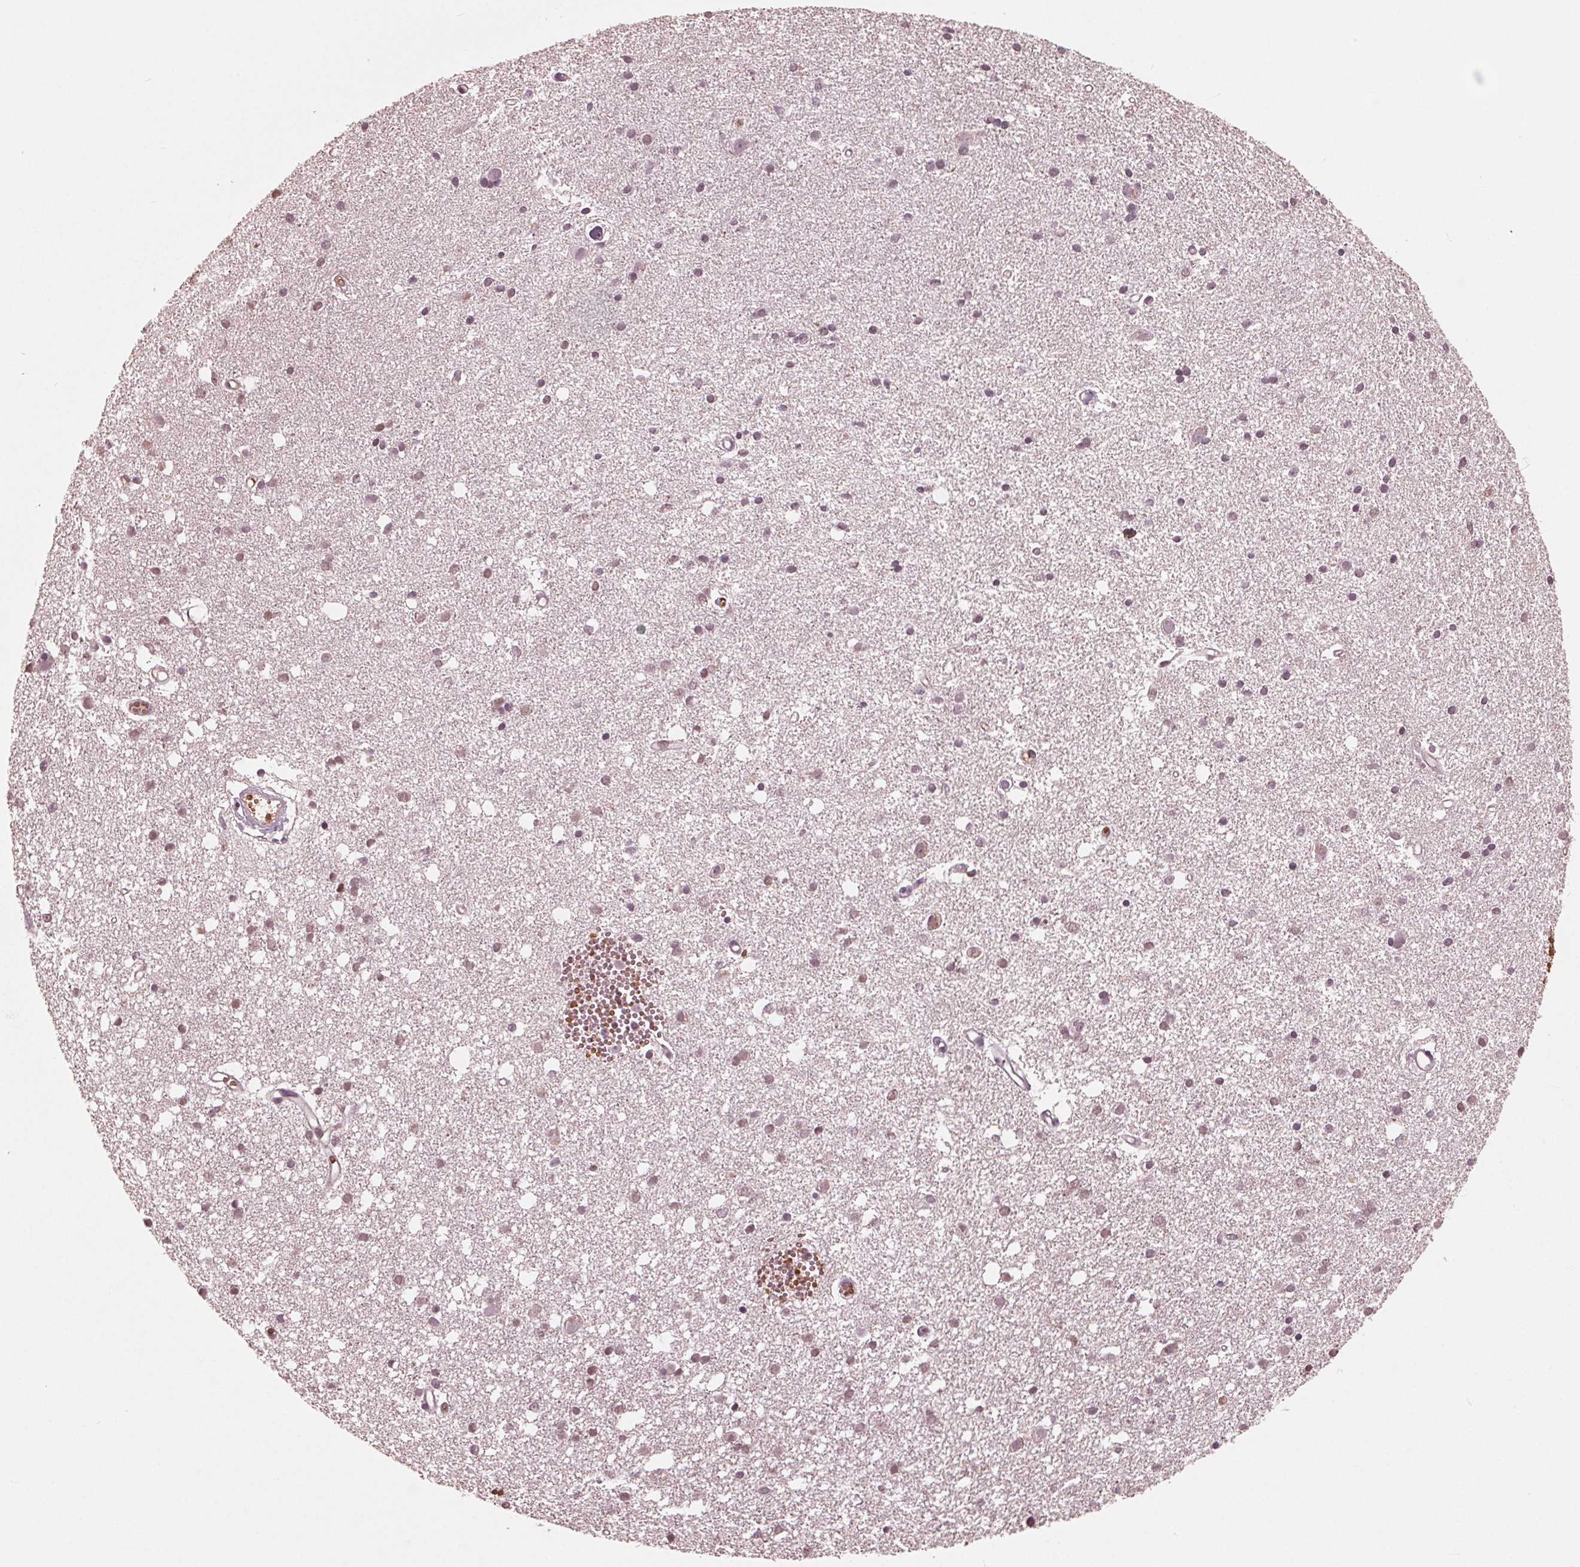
{"staining": {"intensity": "weak", "quantity": "<25%", "location": "cytoplasmic/membranous,nuclear"}, "tissue": "cerebral cortex", "cell_type": "Endothelial cells", "image_type": "normal", "snomed": [{"axis": "morphology", "description": "Normal tissue, NOS"}, {"axis": "morphology", "description": "Glioma, malignant, High grade"}, {"axis": "topography", "description": "Cerebral cortex"}], "caption": "Human cerebral cortex stained for a protein using IHC exhibits no positivity in endothelial cells.", "gene": "HIRIP3", "patient": {"sex": "male", "age": 71}}